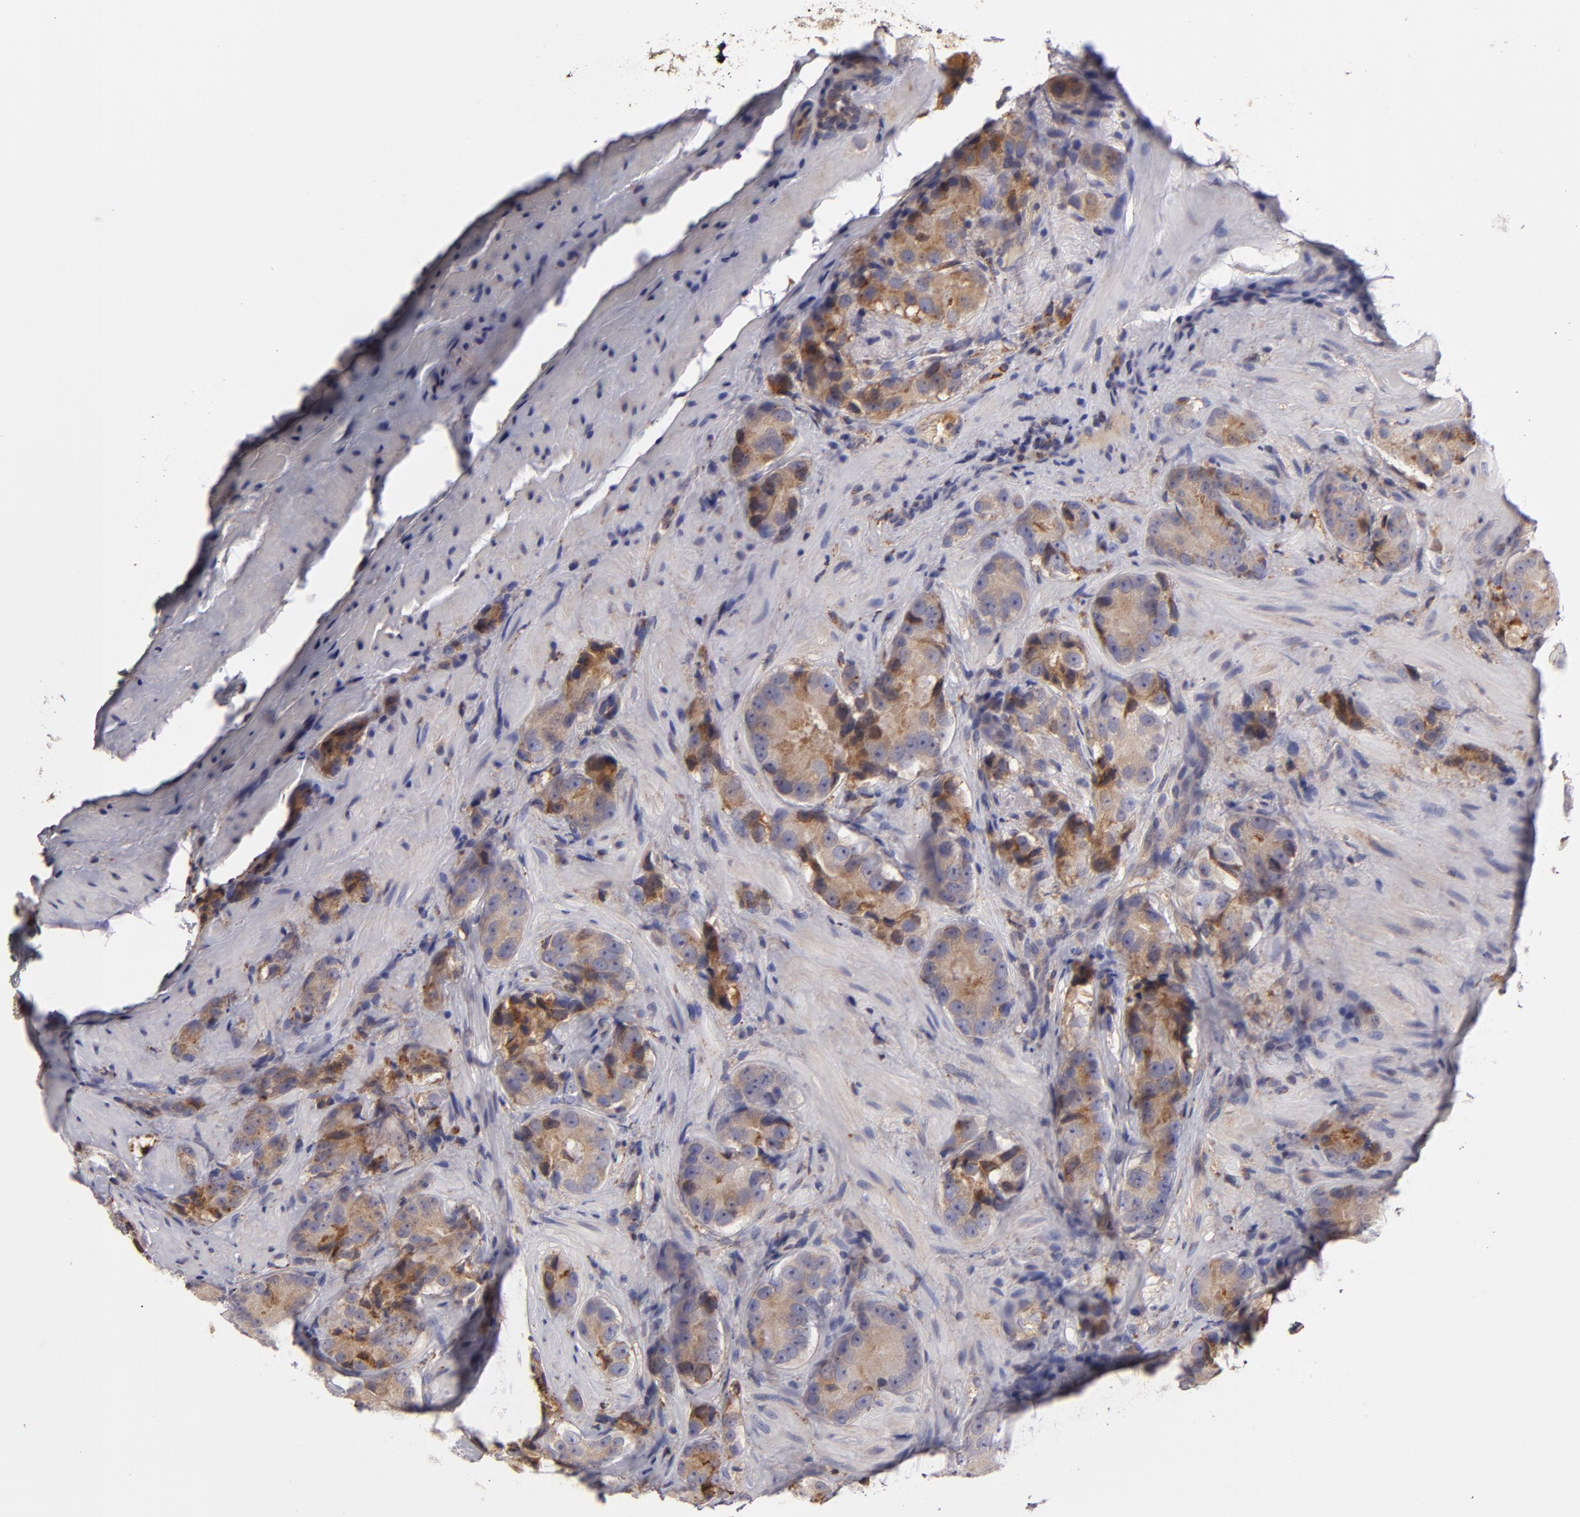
{"staining": {"intensity": "moderate", "quantity": ">75%", "location": "cytoplasmic/membranous"}, "tissue": "prostate cancer", "cell_type": "Tumor cells", "image_type": "cancer", "snomed": [{"axis": "morphology", "description": "Adenocarcinoma, High grade"}, {"axis": "topography", "description": "Prostate"}], "caption": "This is a histology image of immunohistochemistry (IHC) staining of adenocarcinoma (high-grade) (prostate), which shows moderate positivity in the cytoplasmic/membranous of tumor cells.", "gene": "CFB", "patient": {"sex": "male", "age": 70}}